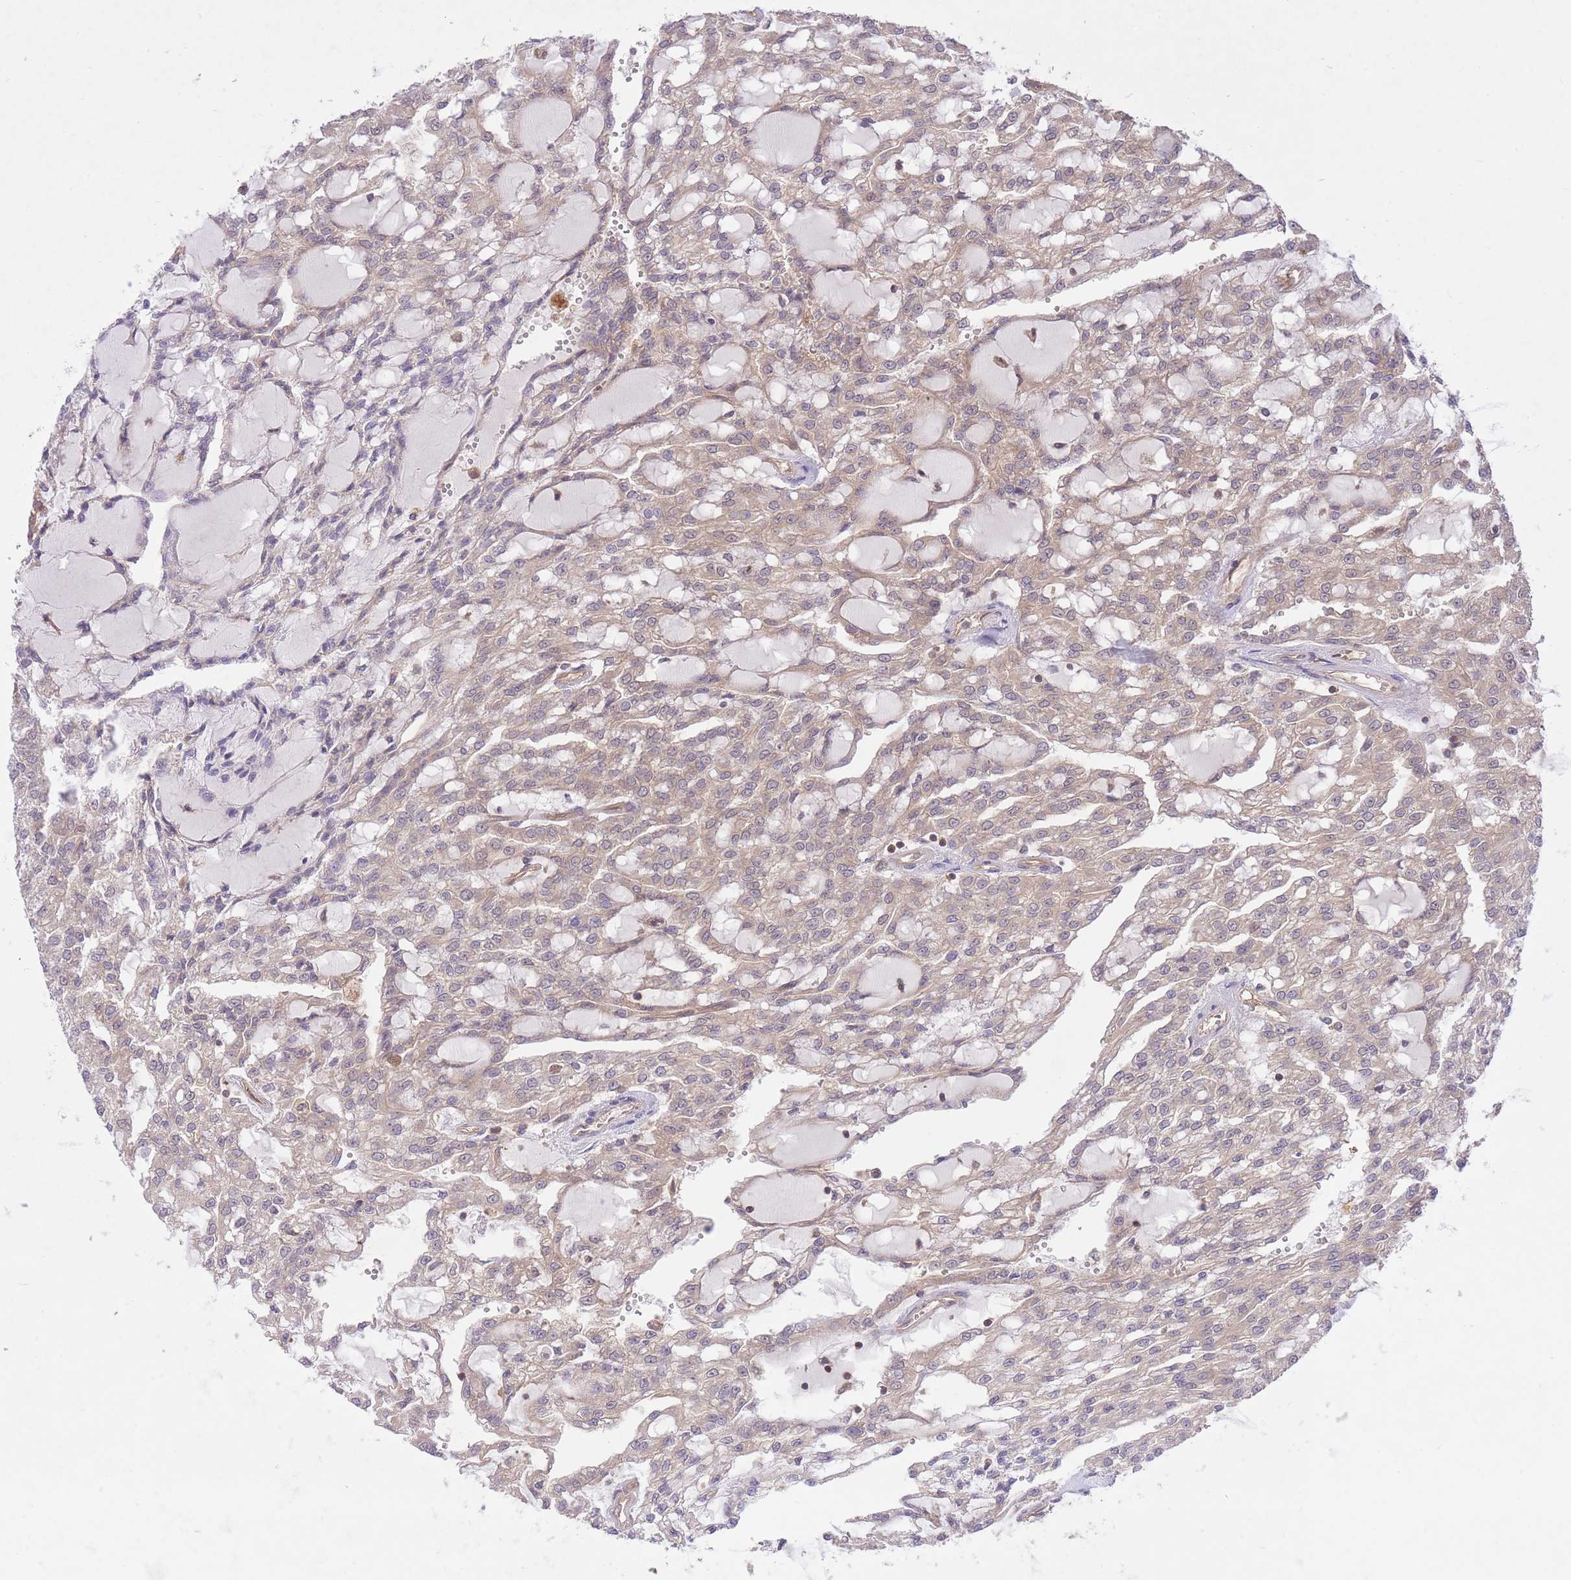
{"staining": {"intensity": "weak", "quantity": "25%-75%", "location": "cytoplasmic/membranous"}, "tissue": "renal cancer", "cell_type": "Tumor cells", "image_type": "cancer", "snomed": [{"axis": "morphology", "description": "Adenocarcinoma, NOS"}, {"axis": "topography", "description": "Kidney"}], "caption": "Tumor cells display weak cytoplasmic/membranous expression in approximately 25%-75% of cells in renal adenocarcinoma.", "gene": "PREP", "patient": {"sex": "male", "age": 63}}